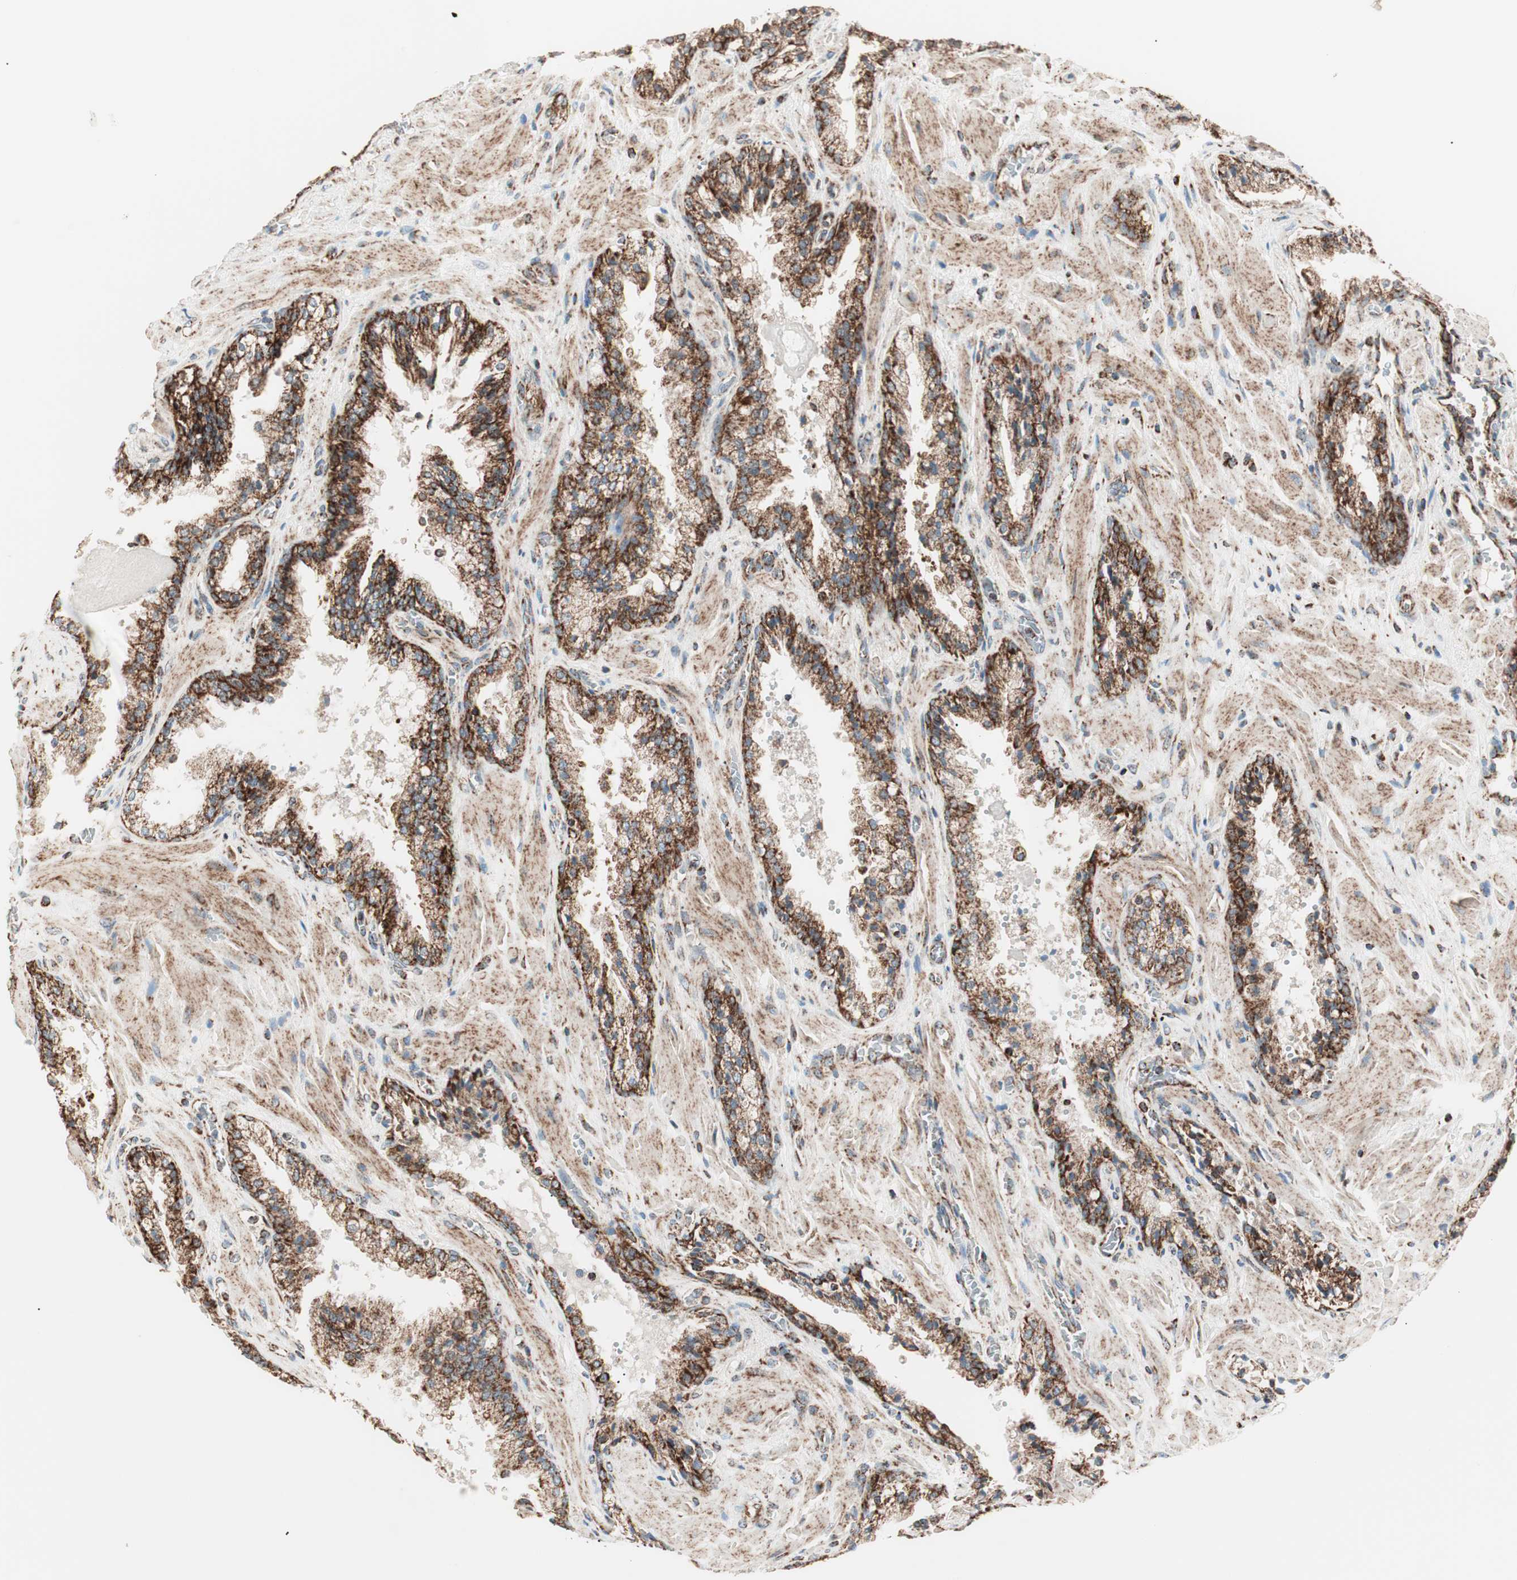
{"staining": {"intensity": "strong", "quantity": ">75%", "location": "cytoplasmic/membranous"}, "tissue": "prostate cancer", "cell_type": "Tumor cells", "image_type": "cancer", "snomed": [{"axis": "morphology", "description": "Adenocarcinoma, High grade"}, {"axis": "topography", "description": "Prostate"}], "caption": "The micrograph exhibits immunohistochemical staining of prostate adenocarcinoma (high-grade). There is strong cytoplasmic/membranous positivity is appreciated in about >75% of tumor cells. The protein is stained brown, and the nuclei are stained in blue (DAB (3,3'-diaminobenzidine) IHC with brightfield microscopy, high magnification).", "gene": "TOMM22", "patient": {"sex": "male", "age": 58}}